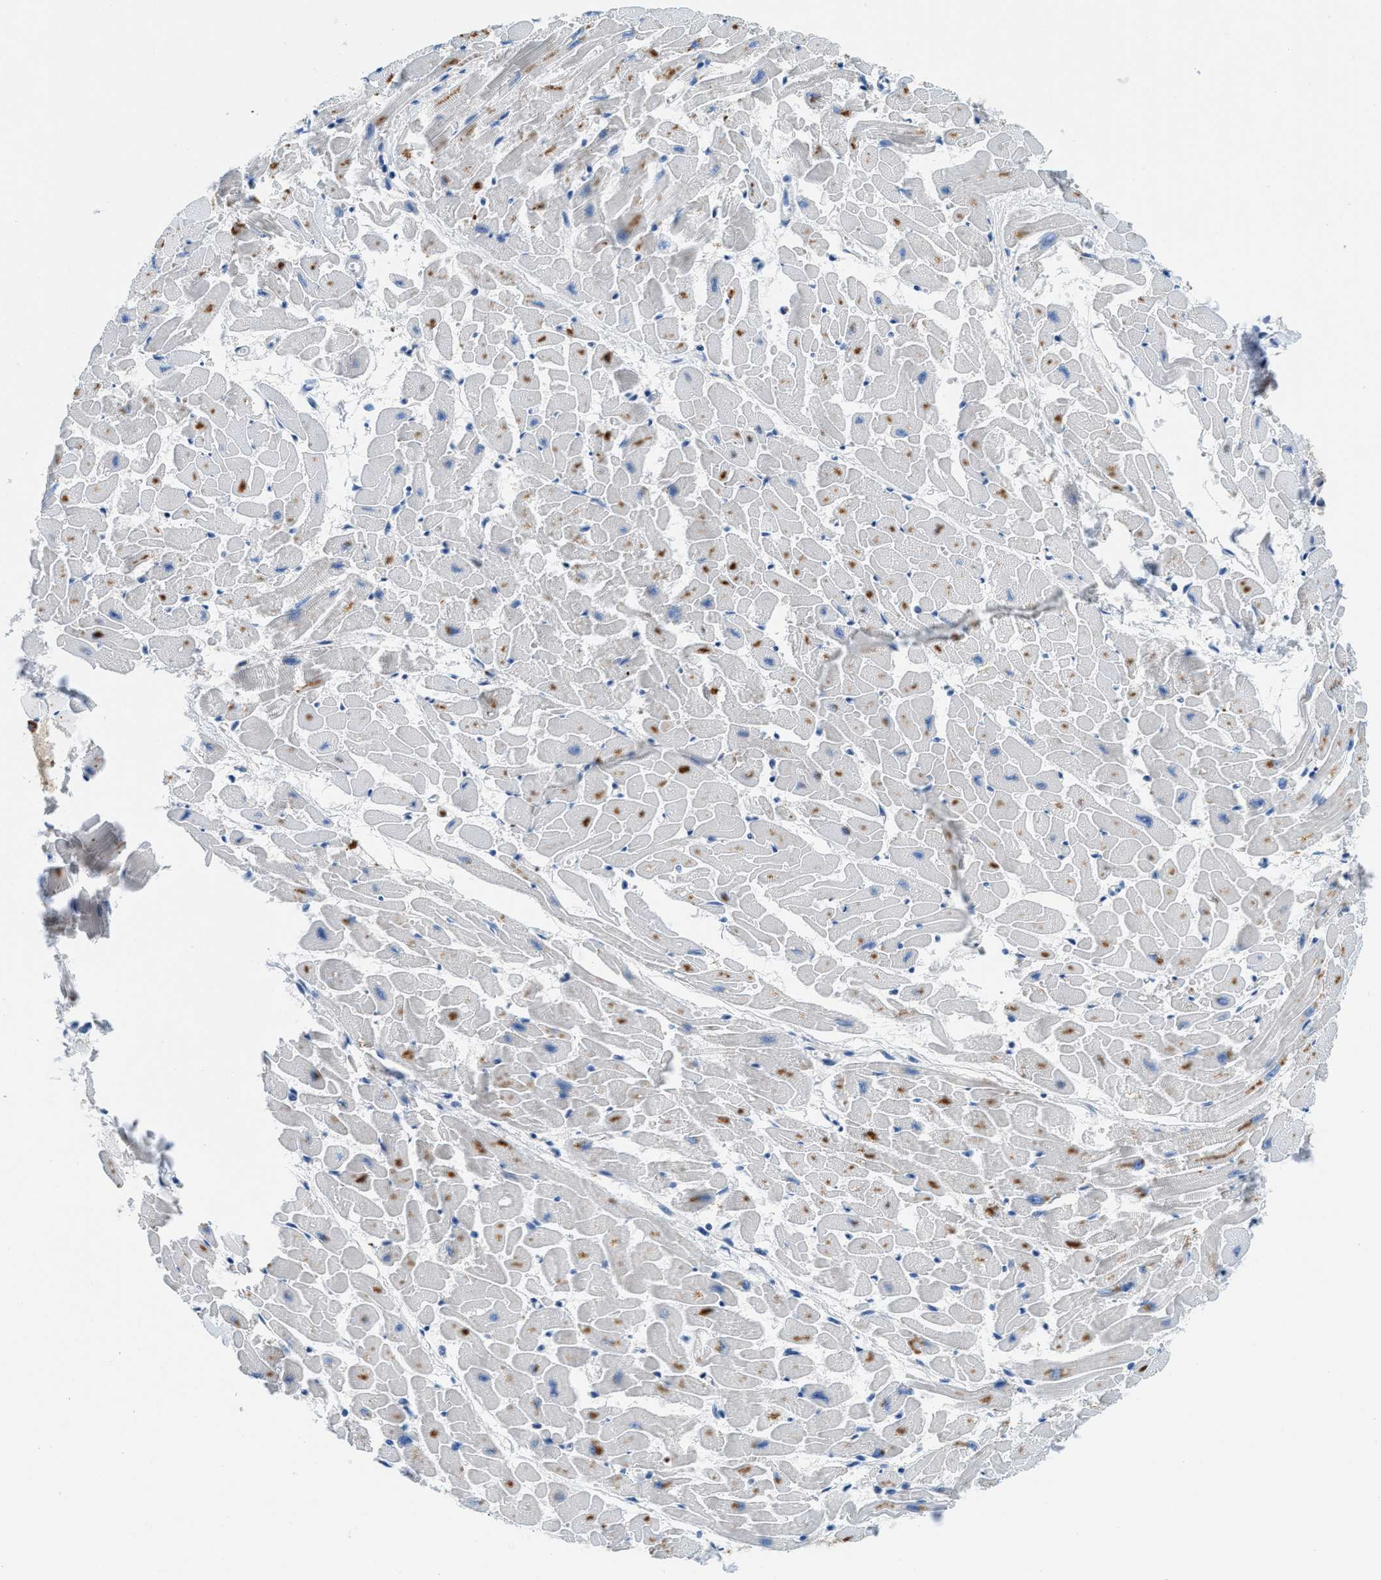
{"staining": {"intensity": "moderate", "quantity": "25%-75%", "location": "cytoplasmic/membranous"}, "tissue": "heart muscle", "cell_type": "Cardiomyocytes", "image_type": "normal", "snomed": [{"axis": "morphology", "description": "Normal tissue, NOS"}, {"axis": "topography", "description": "Heart"}], "caption": "Immunohistochemistry (IHC) of normal human heart muscle reveals medium levels of moderate cytoplasmic/membranous expression in approximately 25%-75% of cardiomyocytes. (Brightfield microscopy of DAB IHC at high magnification).", "gene": "TSPAN3", "patient": {"sex": "female", "age": 19}}